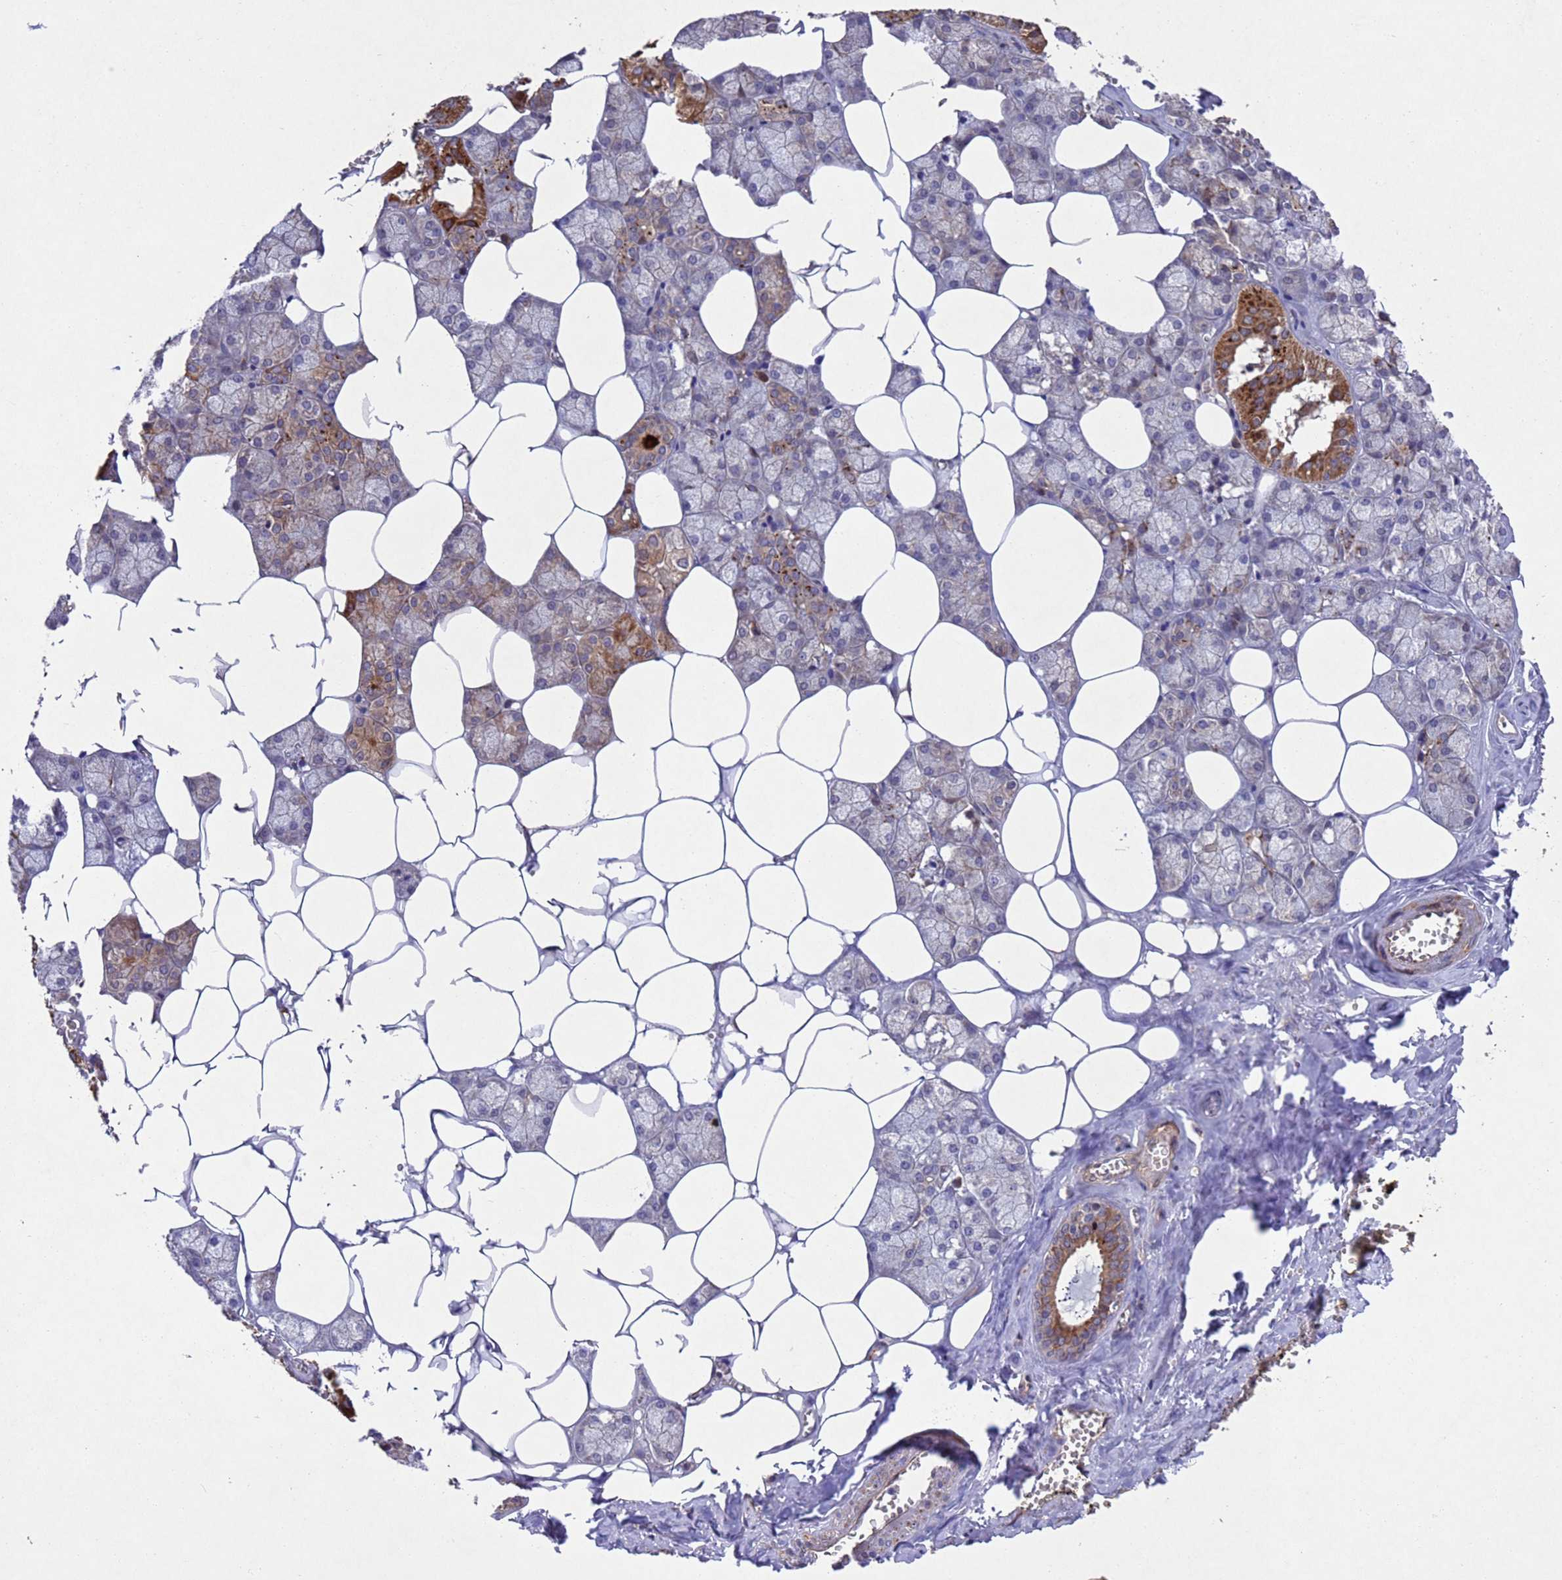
{"staining": {"intensity": "moderate", "quantity": "<25%", "location": "cytoplasmic/membranous"}, "tissue": "salivary gland", "cell_type": "Glandular cells", "image_type": "normal", "snomed": [{"axis": "morphology", "description": "Normal tissue, NOS"}, {"axis": "topography", "description": "Salivary gland"}], "caption": "Immunohistochemical staining of normal human salivary gland exhibits moderate cytoplasmic/membranous protein expression in about <25% of glandular cells. (DAB = brown stain, brightfield microscopy at high magnification).", "gene": "TBK1", "patient": {"sex": "male", "age": 62}}